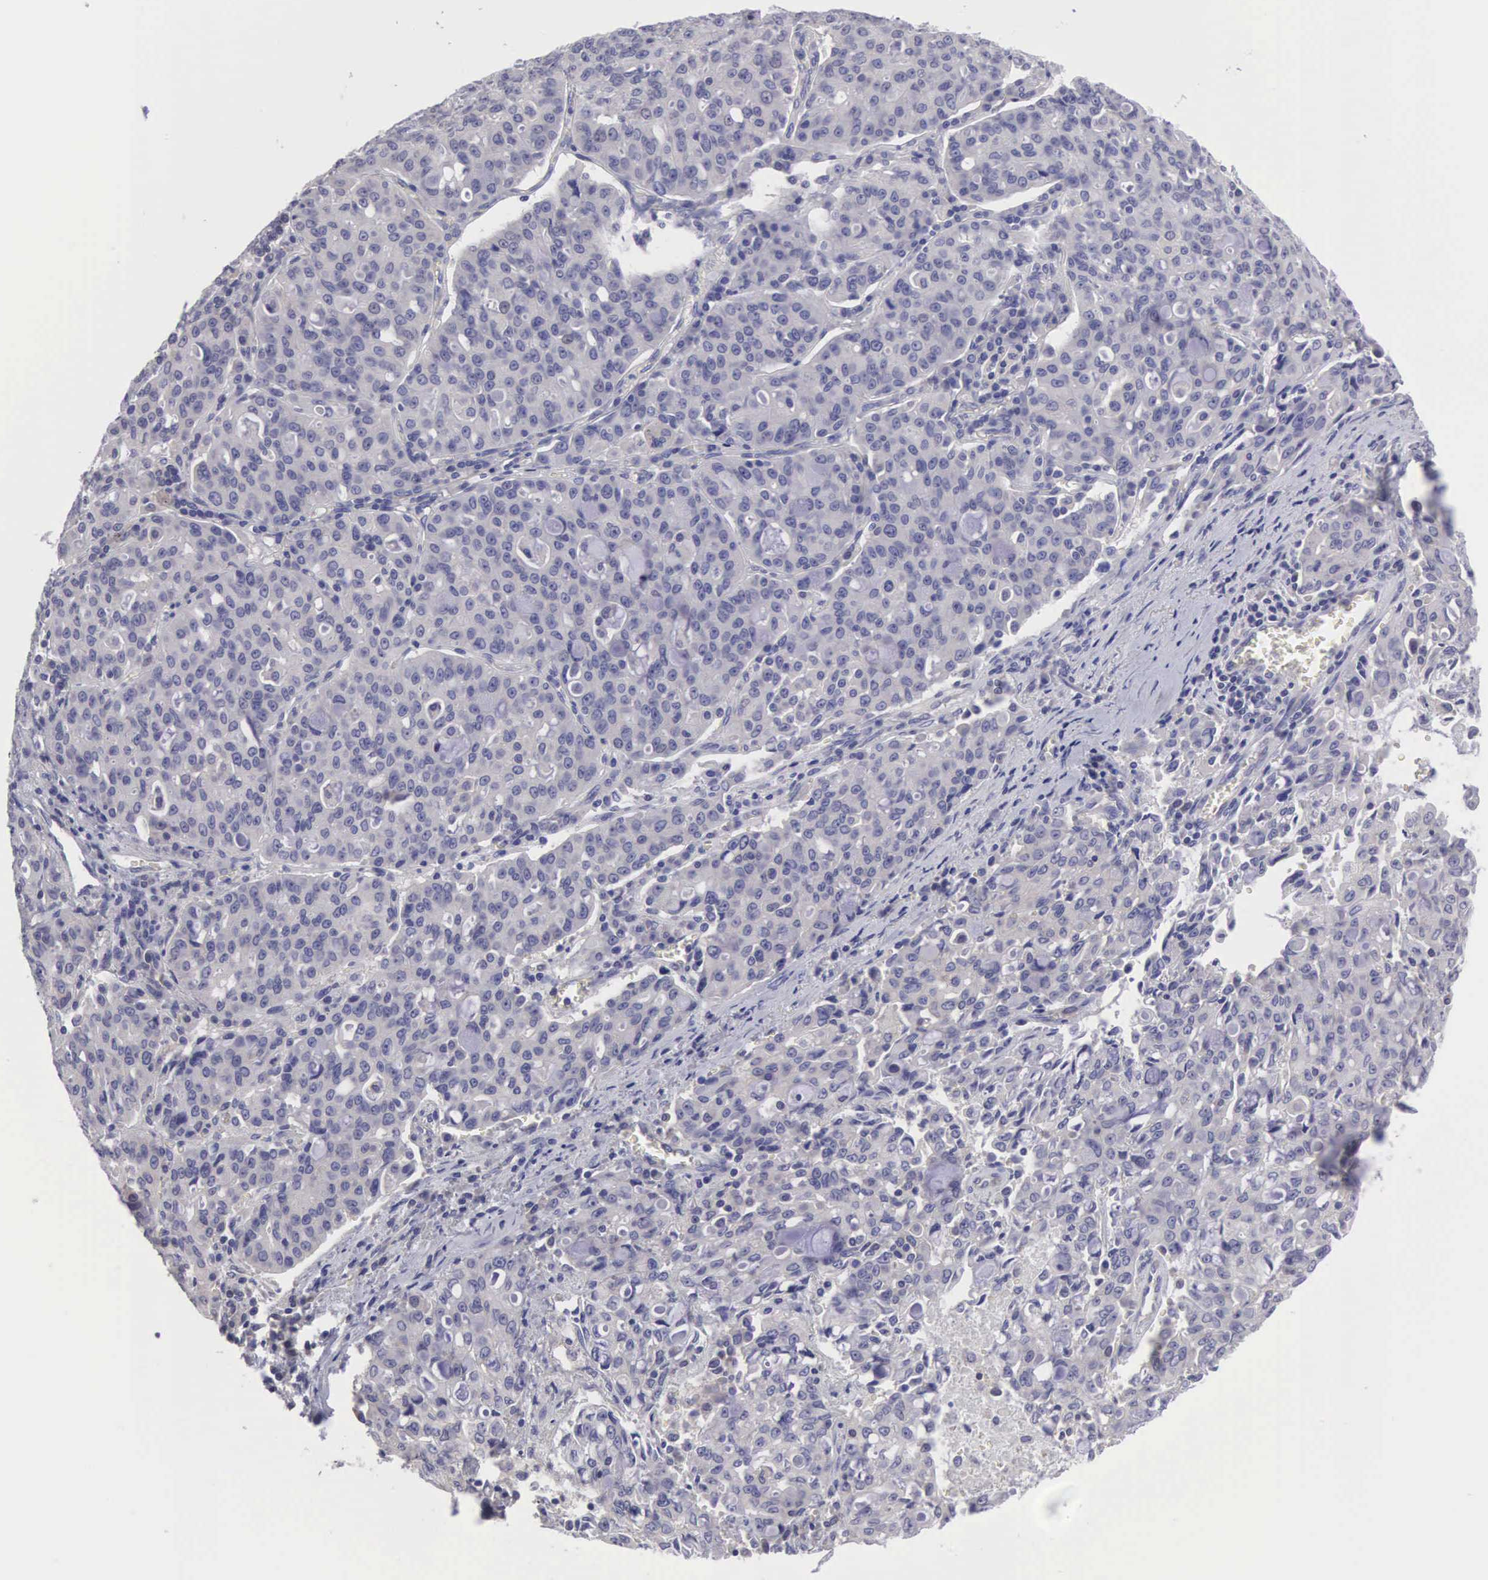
{"staining": {"intensity": "negative", "quantity": "none", "location": "none"}, "tissue": "lung cancer", "cell_type": "Tumor cells", "image_type": "cancer", "snomed": [{"axis": "morphology", "description": "Adenocarcinoma, NOS"}, {"axis": "topography", "description": "Lung"}], "caption": "This is an immunohistochemistry (IHC) photomicrograph of human lung cancer (adenocarcinoma). There is no expression in tumor cells.", "gene": "SLITRK4", "patient": {"sex": "female", "age": 44}}